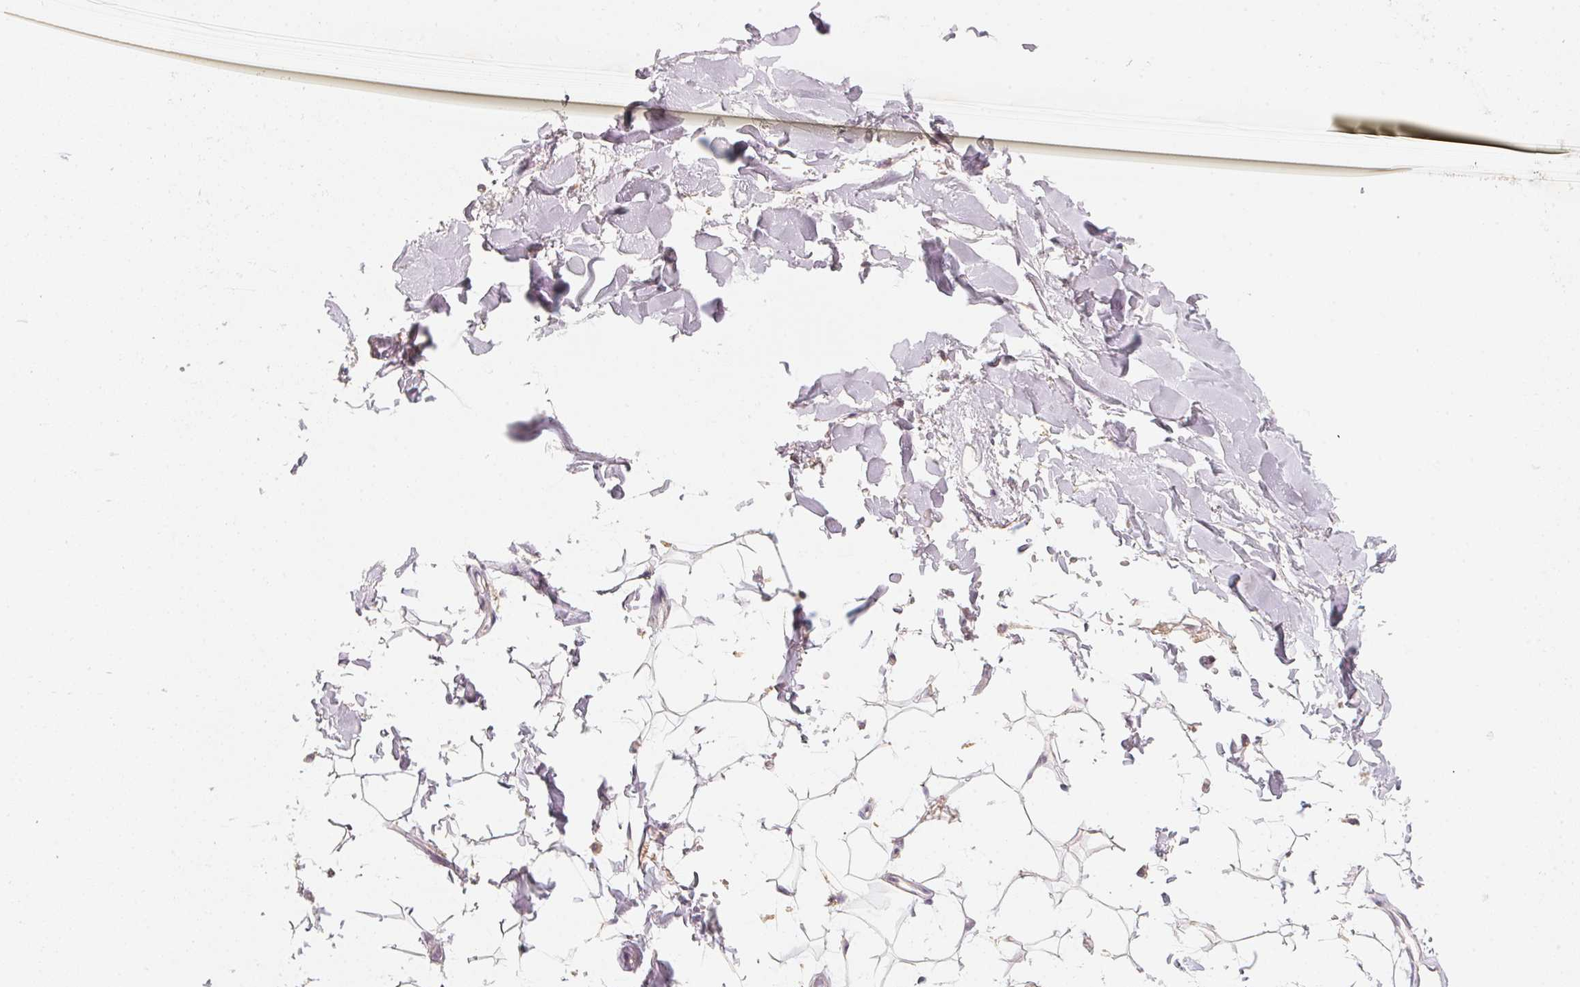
{"staining": {"intensity": "negative", "quantity": "none", "location": "none"}, "tissue": "adipose tissue", "cell_type": "Adipocytes", "image_type": "normal", "snomed": [{"axis": "morphology", "description": "Normal tissue, NOS"}, {"axis": "topography", "description": "Cartilage tissue"}, {"axis": "topography", "description": "Bronchus"}], "caption": "IHC histopathology image of normal adipose tissue: human adipose tissue stained with DAB reveals no significant protein staining in adipocytes. (DAB (3,3'-diaminobenzidine) immunohistochemistry (IHC), high magnification).", "gene": "TREH", "patient": {"sex": "female", "age": 79}}